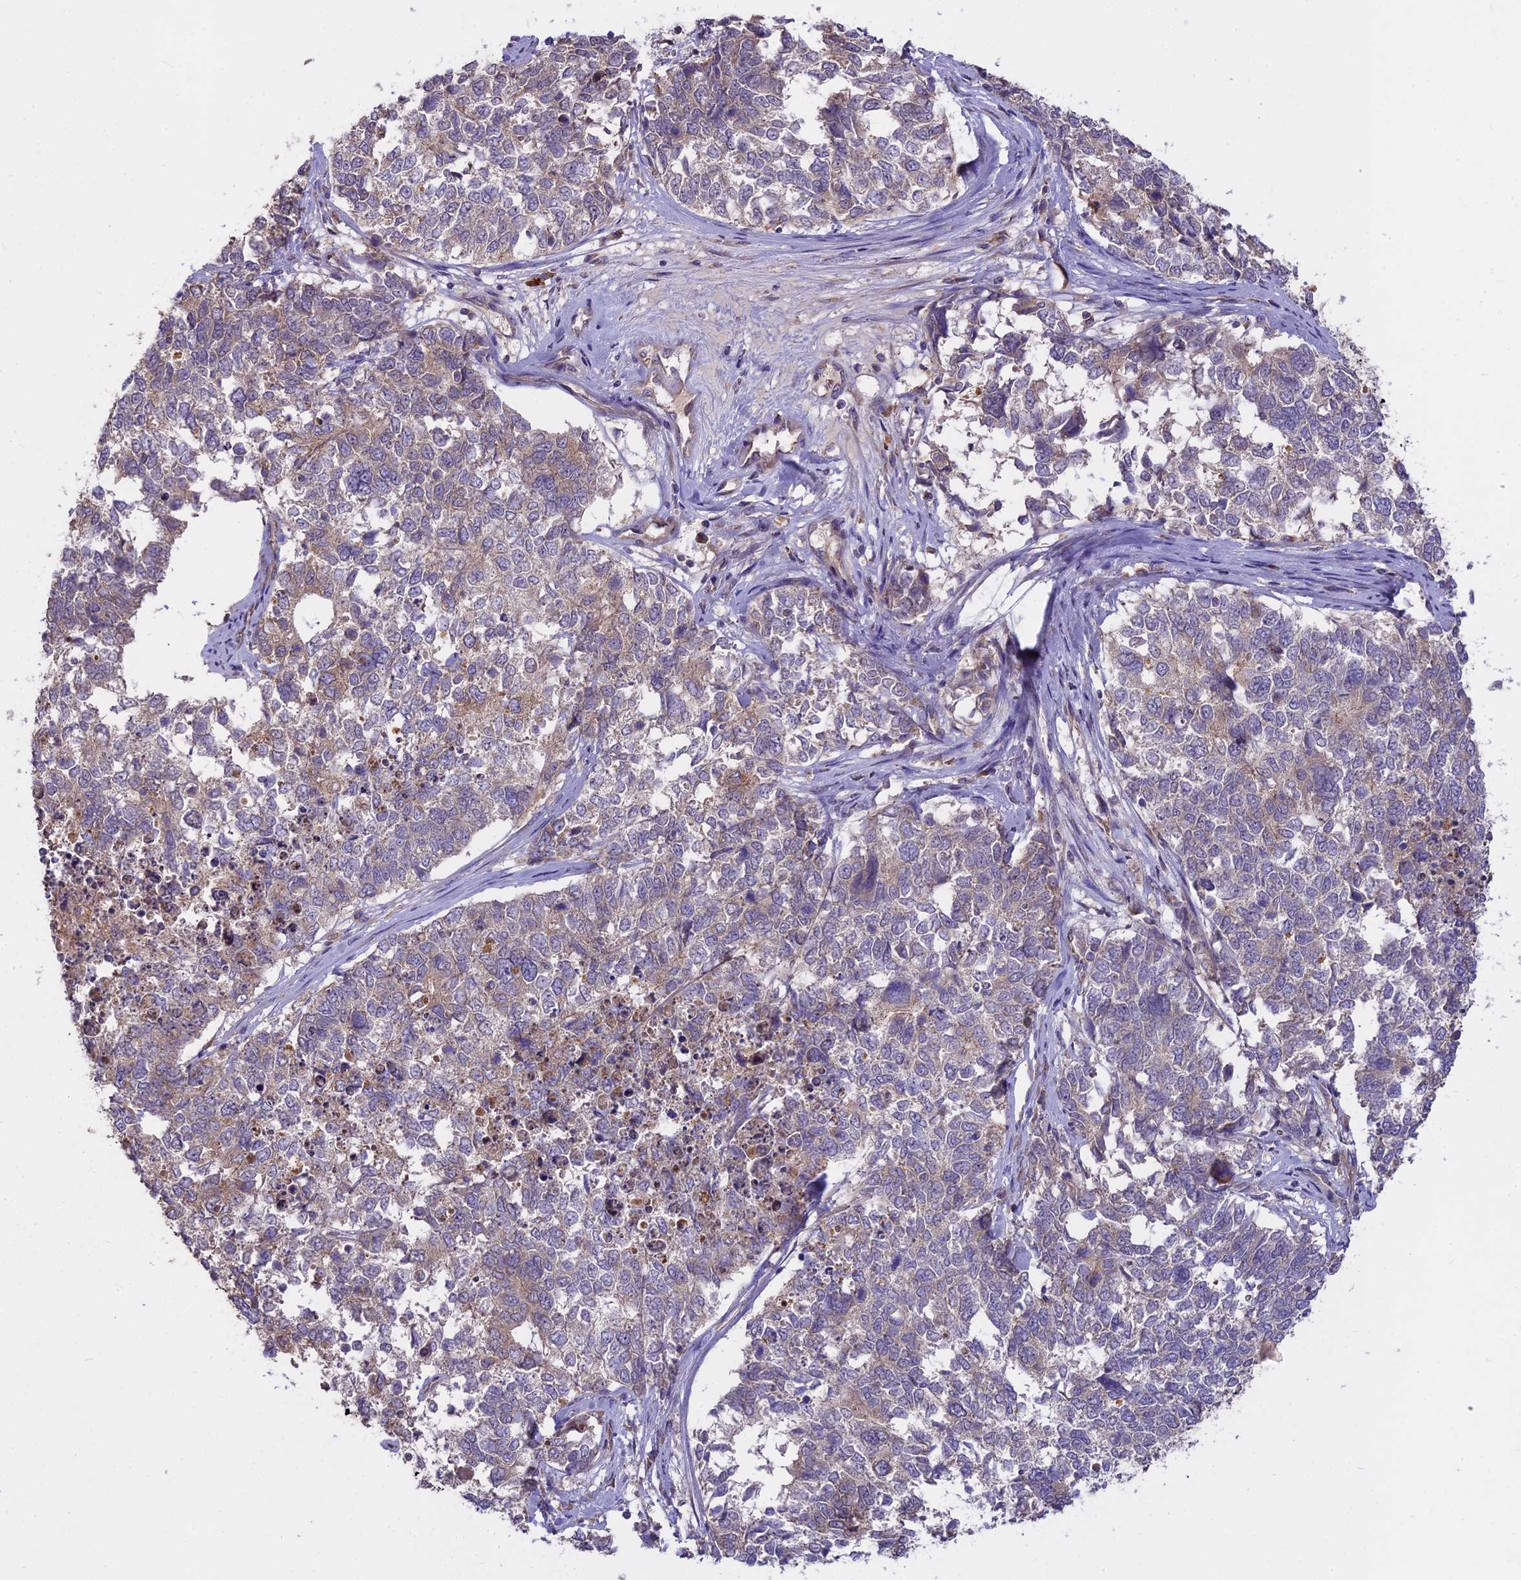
{"staining": {"intensity": "weak", "quantity": "25%-75%", "location": "cytoplasmic/membranous"}, "tissue": "cervical cancer", "cell_type": "Tumor cells", "image_type": "cancer", "snomed": [{"axis": "morphology", "description": "Squamous cell carcinoma, NOS"}, {"axis": "topography", "description": "Cervix"}], "caption": "The image exhibits immunohistochemical staining of cervical cancer (squamous cell carcinoma). There is weak cytoplasmic/membranous expression is identified in about 25%-75% of tumor cells.", "gene": "MEMO1", "patient": {"sex": "female", "age": 63}}